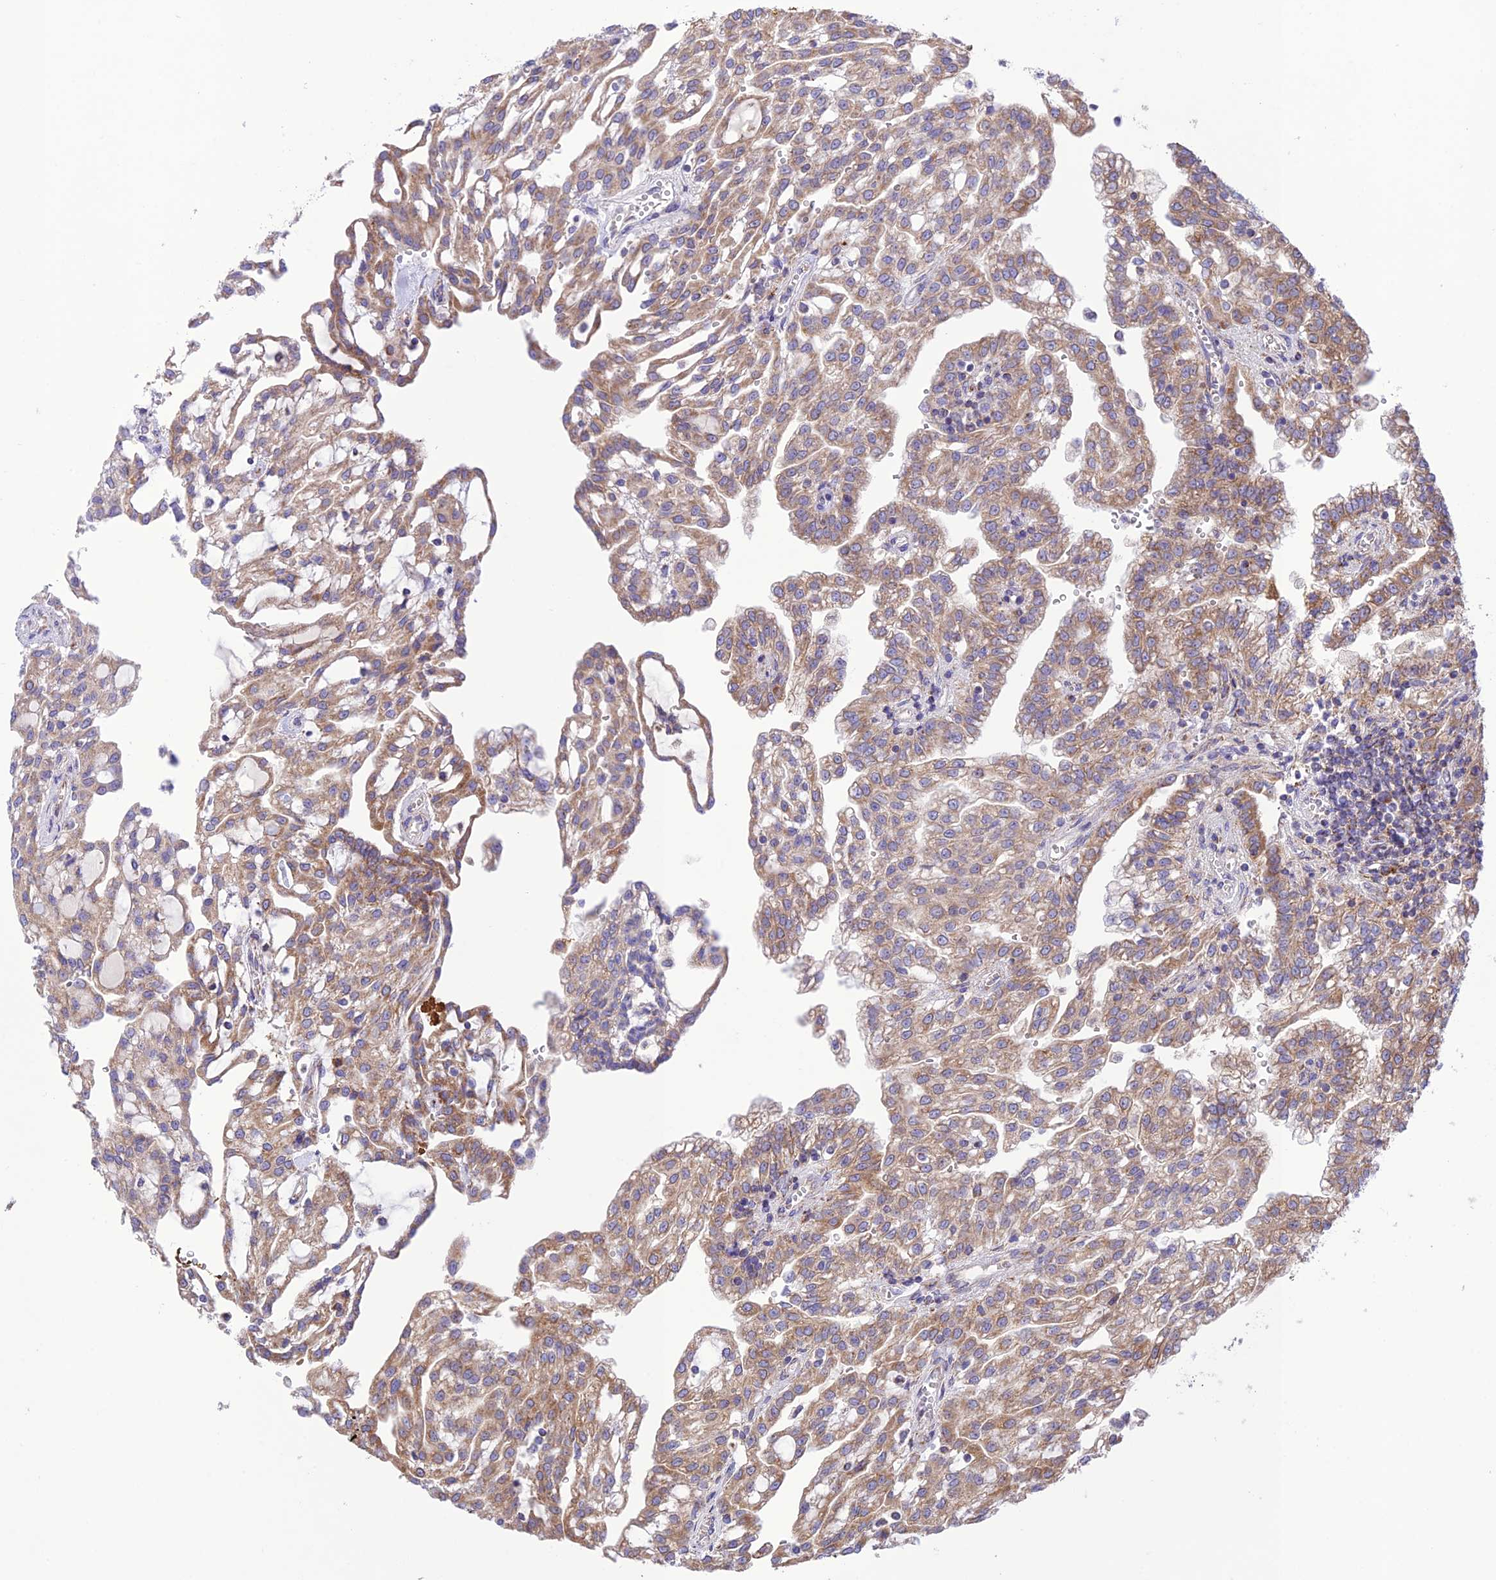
{"staining": {"intensity": "moderate", "quantity": ">75%", "location": "cytoplasmic/membranous"}, "tissue": "renal cancer", "cell_type": "Tumor cells", "image_type": "cancer", "snomed": [{"axis": "morphology", "description": "Adenocarcinoma, NOS"}, {"axis": "topography", "description": "Kidney"}], "caption": "Immunohistochemical staining of renal adenocarcinoma displays moderate cytoplasmic/membranous protein staining in about >75% of tumor cells.", "gene": "UAP1L1", "patient": {"sex": "male", "age": 63}}